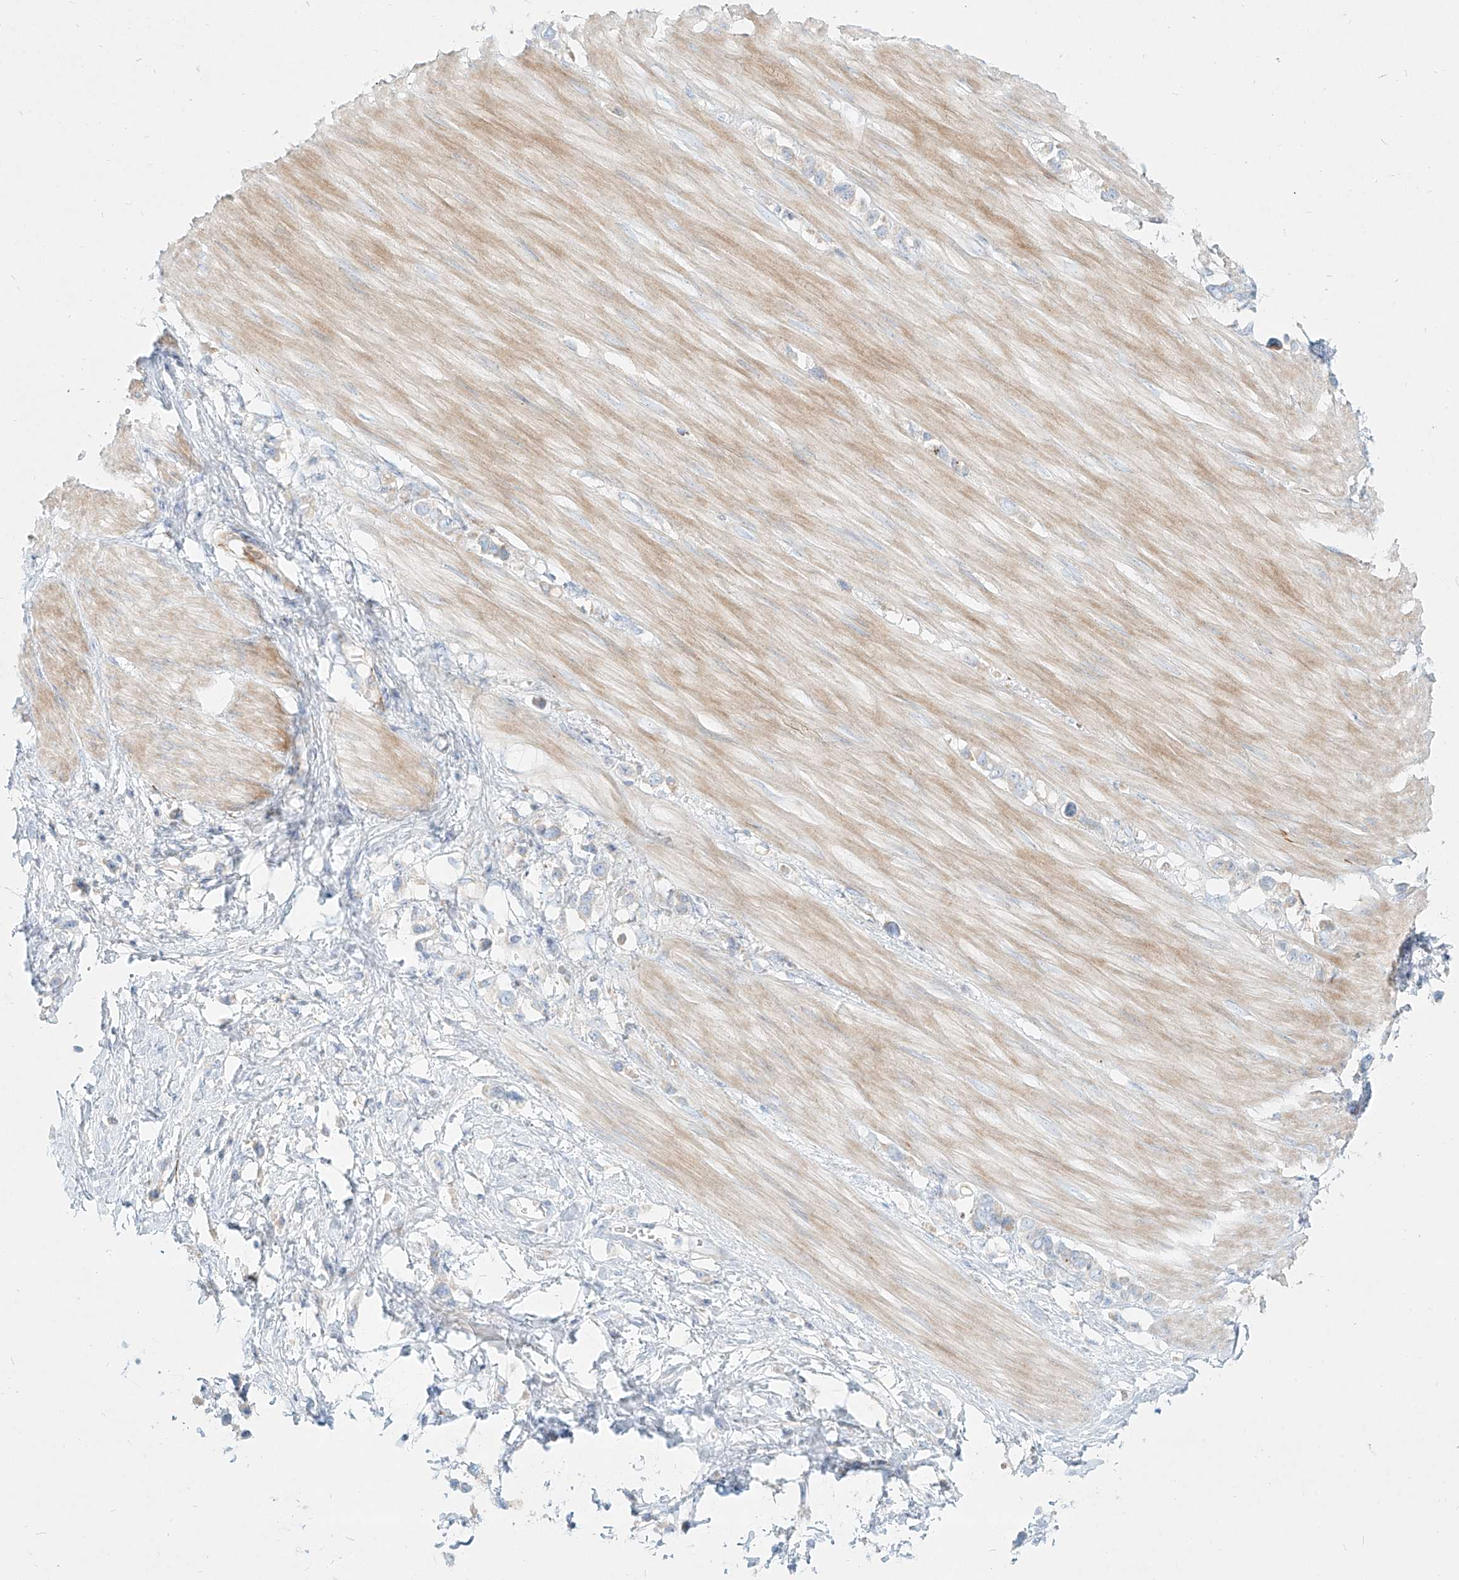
{"staining": {"intensity": "negative", "quantity": "none", "location": "none"}, "tissue": "stomach cancer", "cell_type": "Tumor cells", "image_type": "cancer", "snomed": [{"axis": "morphology", "description": "Adenocarcinoma, NOS"}, {"axis": "topography", "description": "Stomach"}], "caption": "High magnification brightfield microscopy of stomach adenocarcinoma stained with DAB (3,3'-diaminobenzidine) (brown) and counterstained with hematoxylin (blue): tumor cells show no significant positivity.", "gene": "MTX2", "patient": {"sex": "female", "age": 65}}